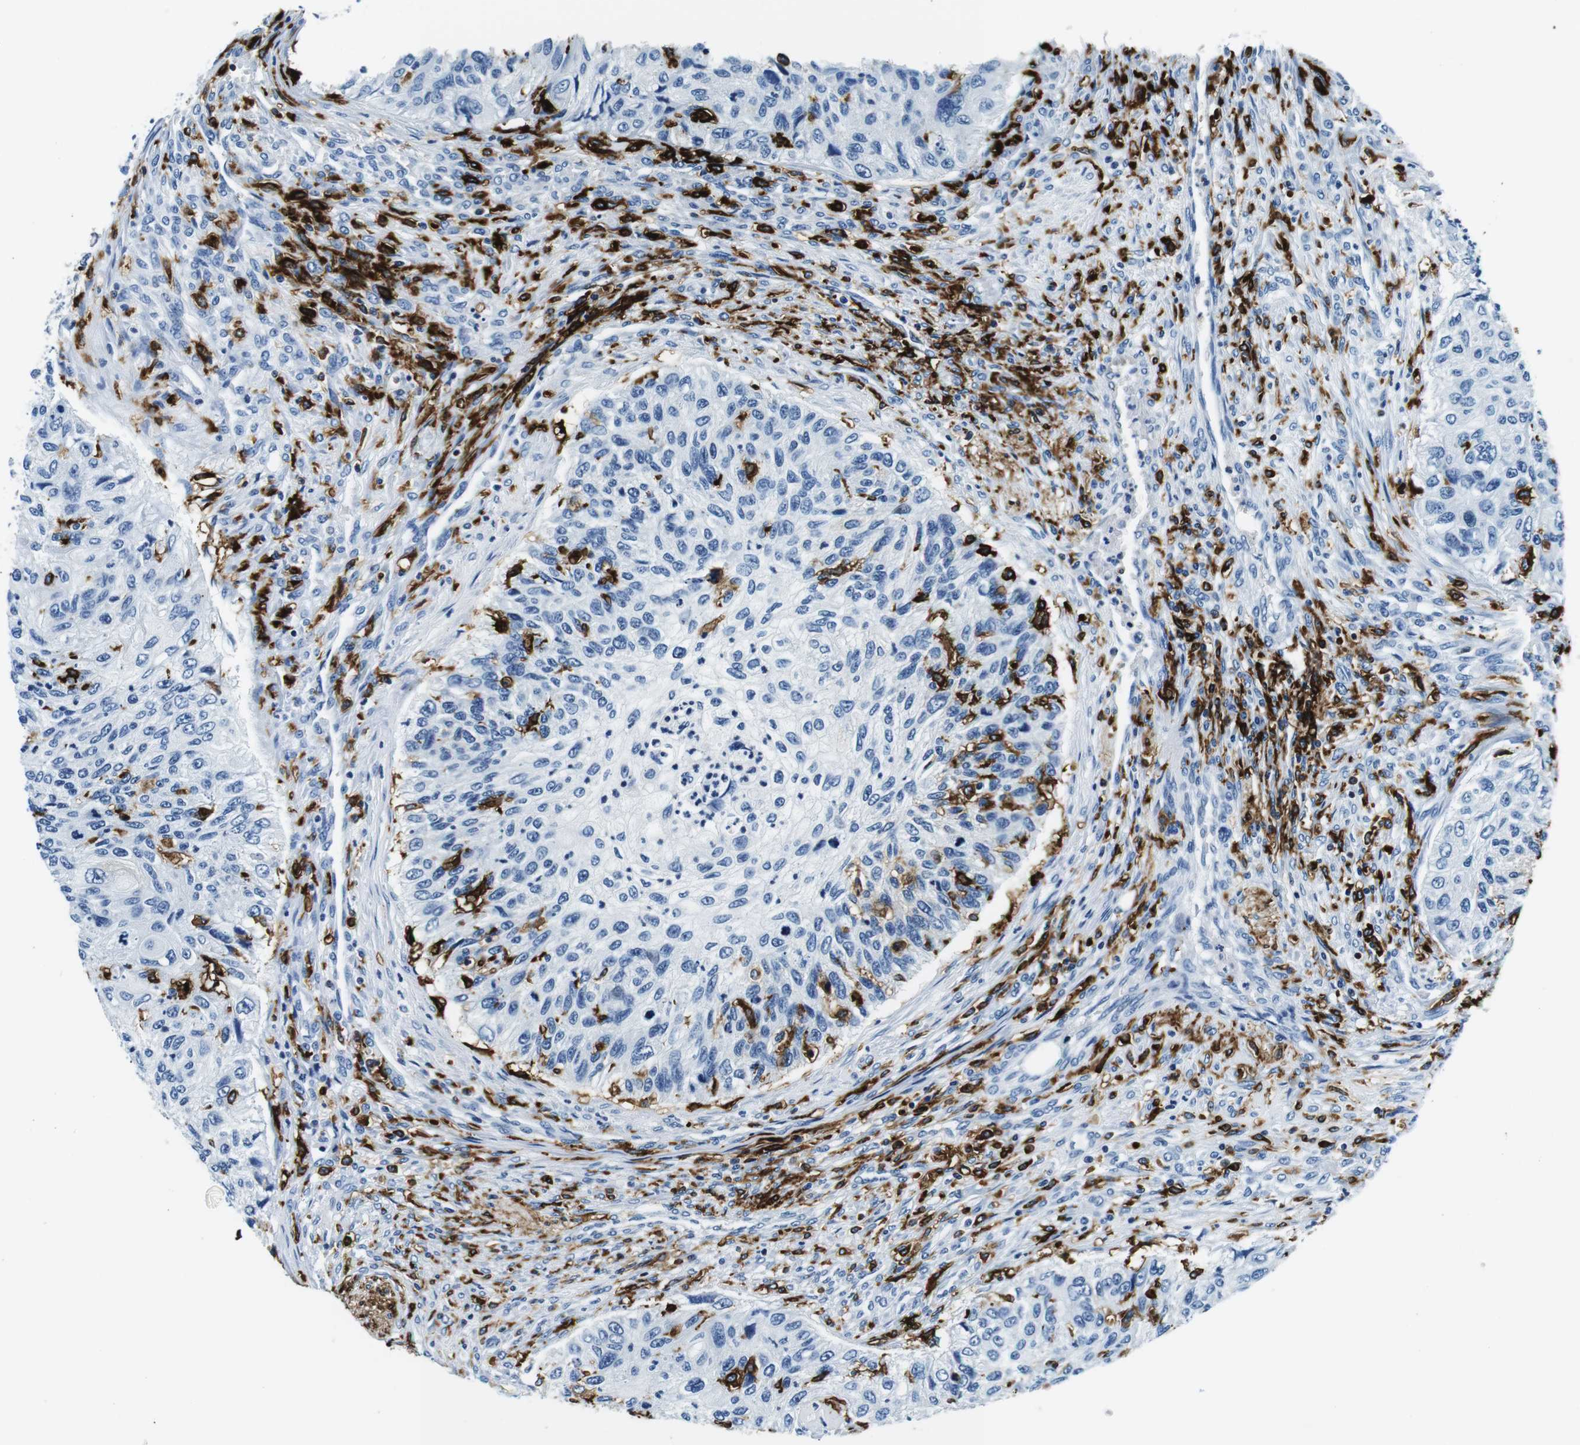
{"staining": {"intensity": "strong", "quantity": "<25%", "location": "cytoplasmic/membranous"}, "tissue": "urothelial cancer", "cell_type": "Tumor cells", "image_type": "cancer", "snomed": [{"axis": "morphology", "description": "Urothelial carcinoma, High grade"}, {"axis": "topography", "description": "Urinary bladder"}], "caption": "High-power microscopy captured an immunohistochemistry (IHC) micrograph of urothelial cancer, revealing strong cytoplasmic/membranous positivity in approximately <25% of tumor cells.", "gene": "HLA-DRB1", "patient": {"sex": "female", "age": 60}}